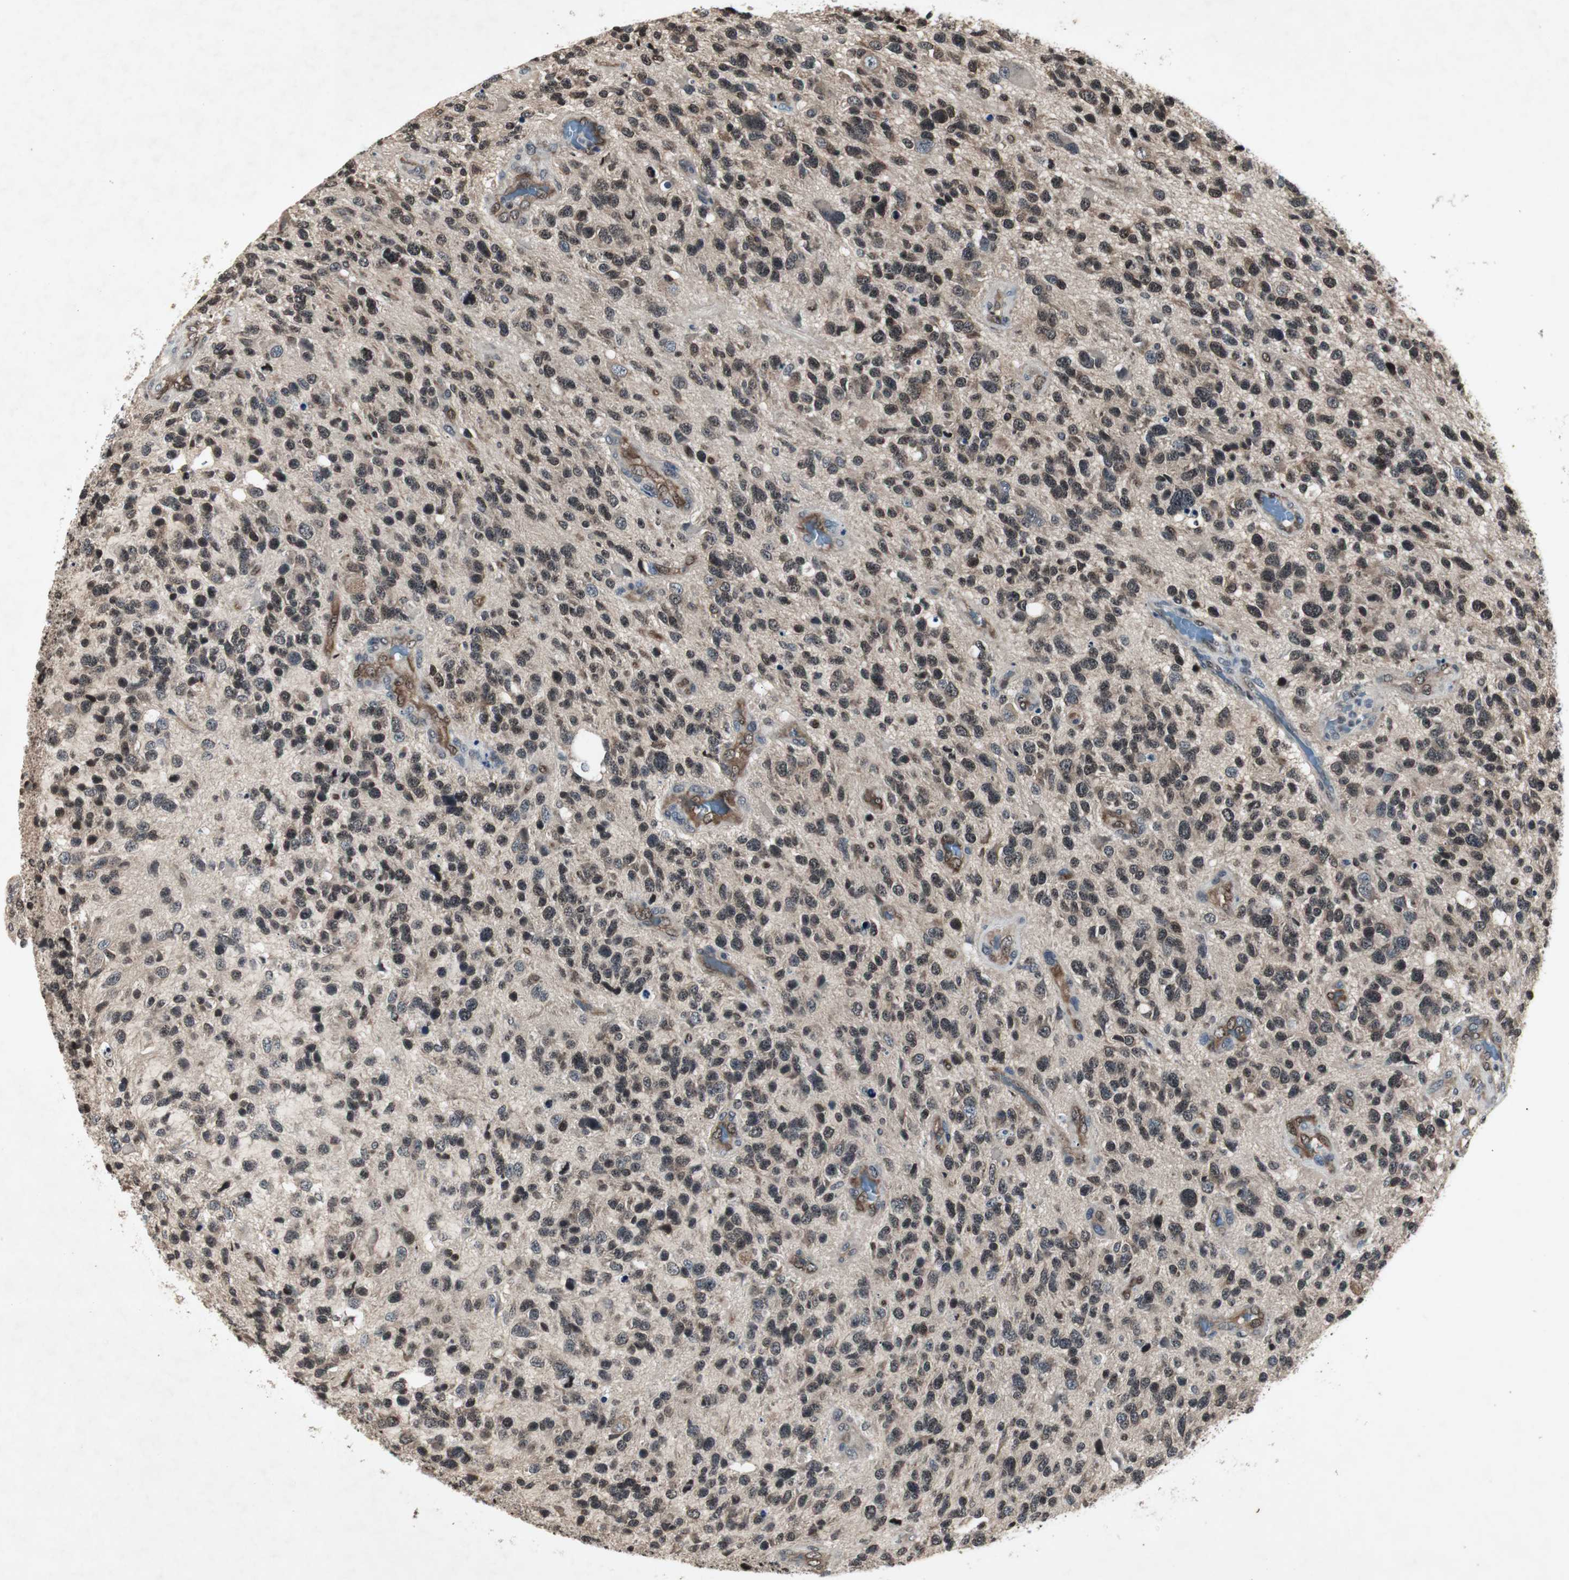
{"staining": {"intensity": "strong", "quantity": ">75%", "location": "nuclear"}, "tissue": "glioma", "cell_type": "Tumor cells", "image_type": "cancer", "snomed": [{"axis": "morphology", "description": "Glioma, malignant, High grade"}, {"axis": "topography", "description": "Brain"}], "caption": "Immunohistochemistry micrograph of malignant glioma (high-grade) stained for a protein (brown), which demonstrates high levels of strong nuclear staining in approximately >75% of tumor cells.", "gene": "SMAD1", "patient": {"sex": "female", "age": 58}}